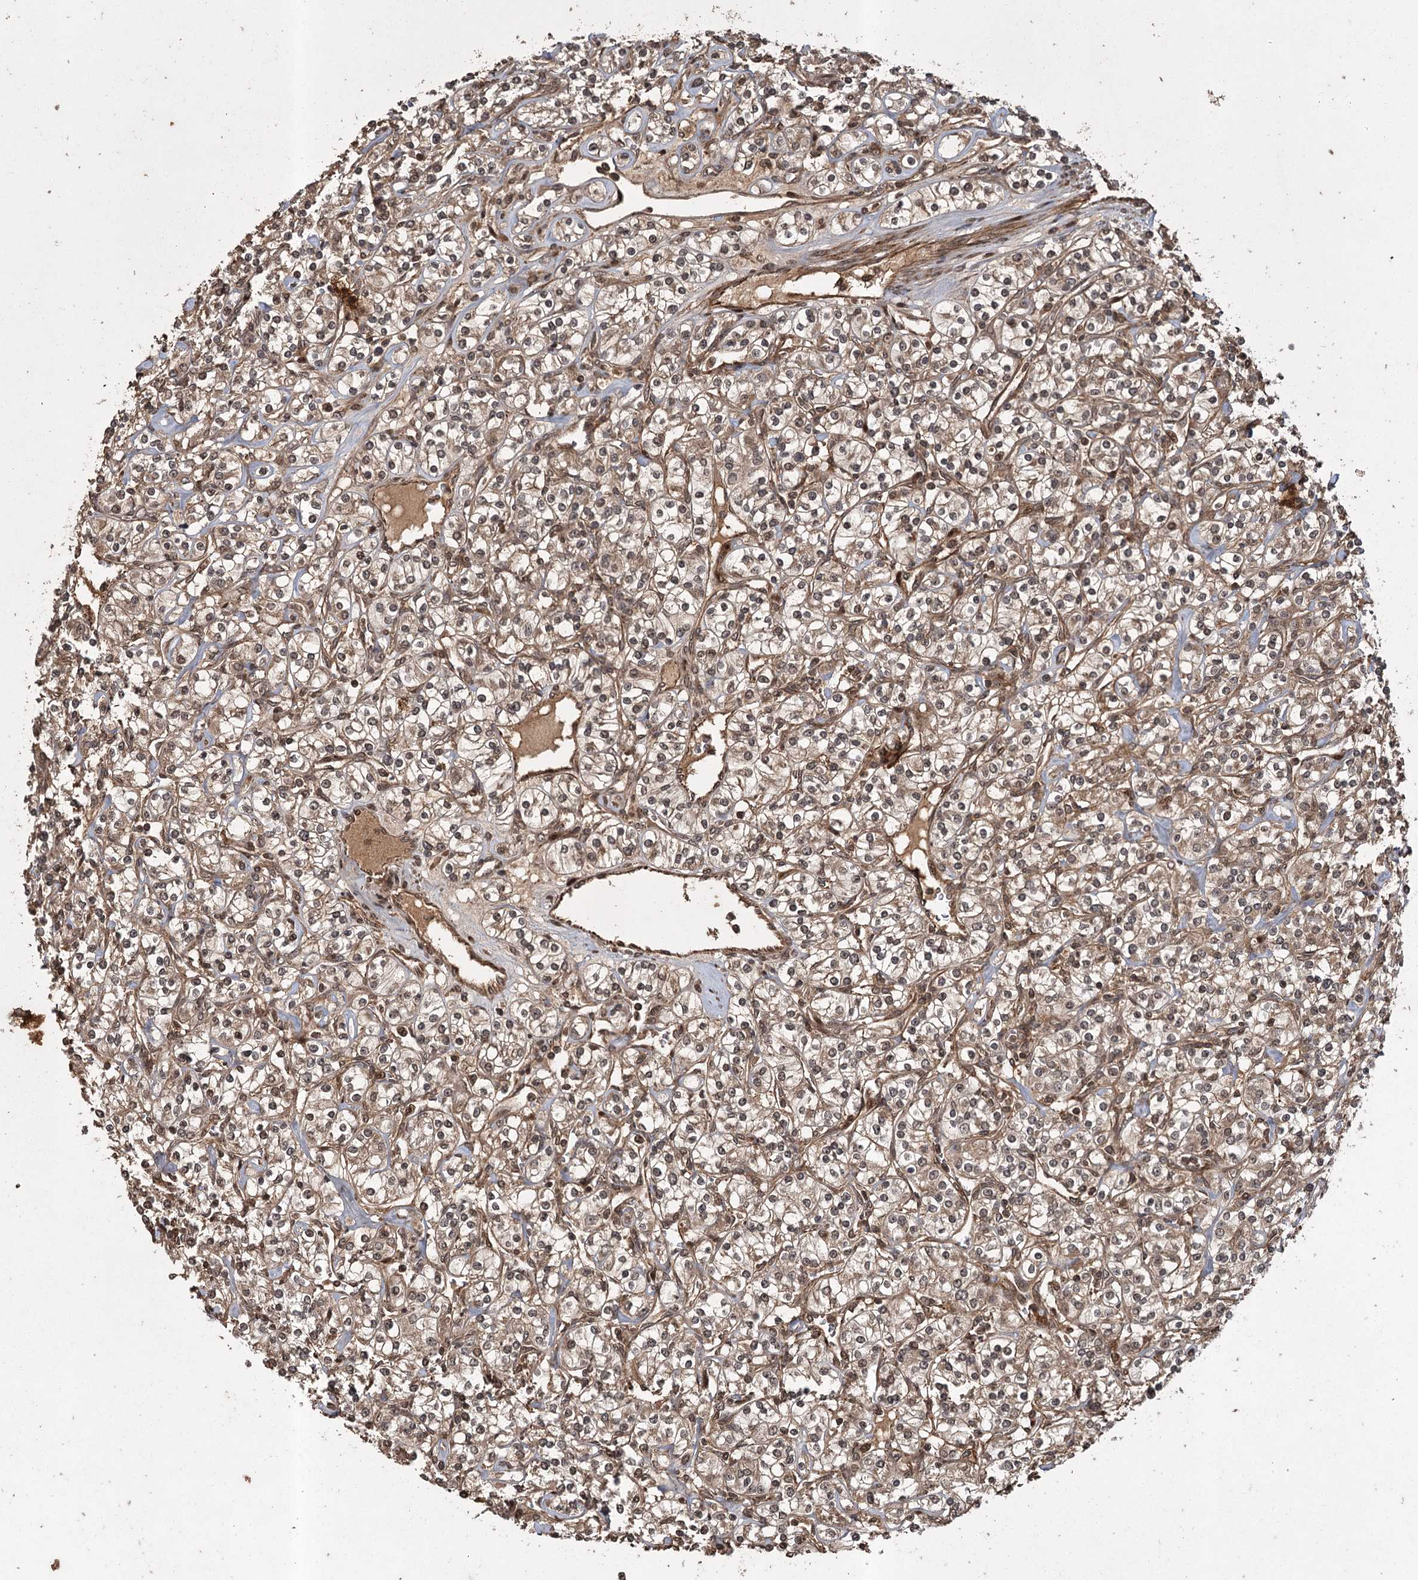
{"staining": {"intensity": "moderate", "quantity": ">75%", "location": "cytoplasmic/membranous,nuclear"}, "tissue": "renal cancer", "cell_type": "Tumor cells", "image_type": "cancer", "snomed": [{"axis": "morphology", "description": "Adenocarcinoma, NOS"}, {"axis": "topography", "description": "Kidney"}], "caption": "DAB (3,3'-diaminobenzidine) immunohistochemical staining of human renal cancer exhibits moderate cytoplasmic/membranous and nuclear protein staining in about >75% of tumor cells.", "gene": "RPAP3", "patient": {"sex": "male", "age": 77}}